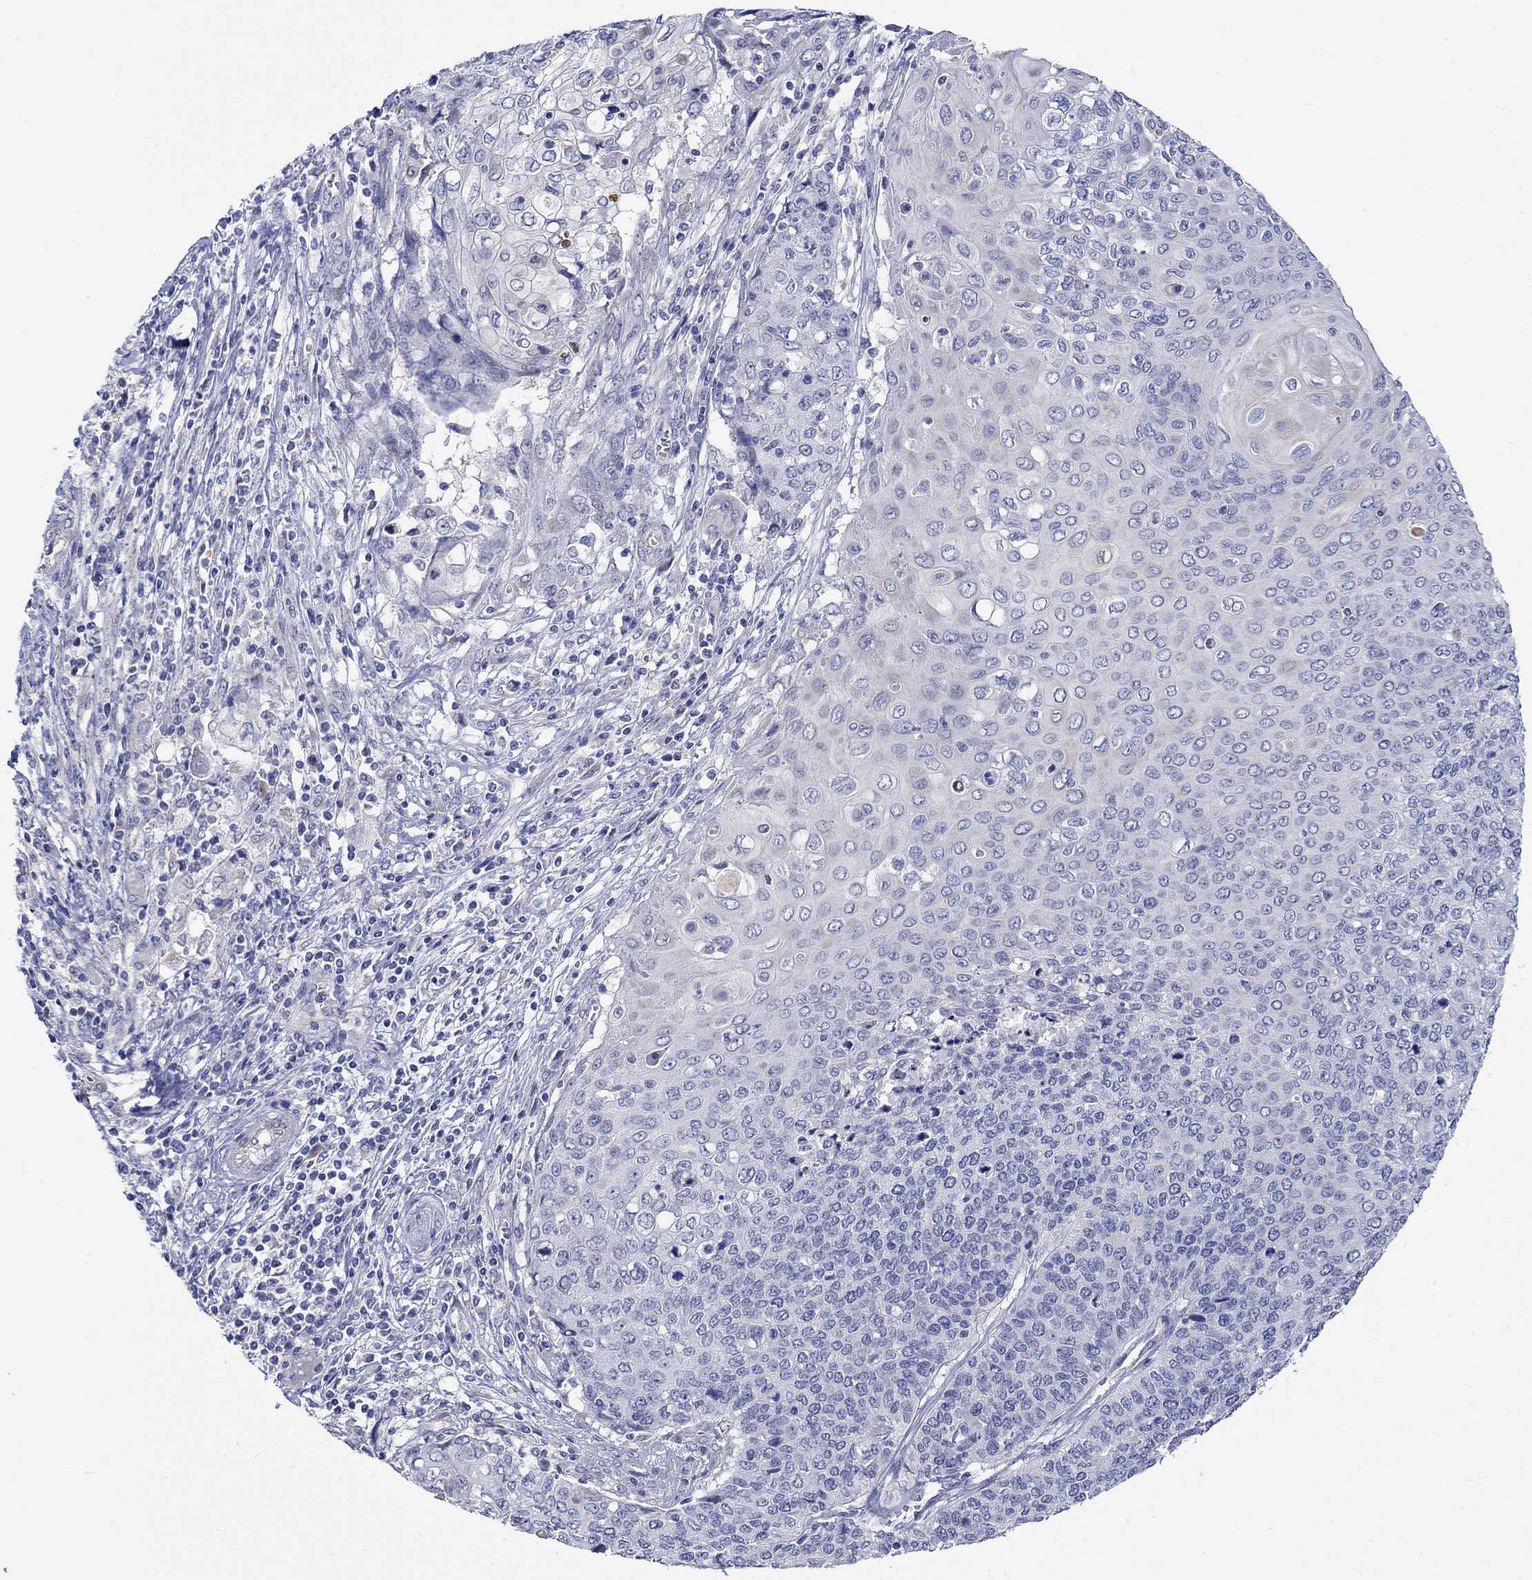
{"staining": {"intensity": "negative", "quantity": "none", "location": "none"}, "tissue": "cervical cancer", "cell_type": "Tumor cells", "image_type": "cancer", "snomed": [{"axis": "morphology", "description": "Squamous cell carcinoma, NOS"}, {"axis": "topography", "description": "Cervix"}], "caption": "High power microscopy image of an immunohistochemistry histopathology image of squamous cell carcinoma (cervical), revealing no significant positivity in tumor cells.", "gene": "KRT222", "patient": {"sex": "female", "age": 39}}